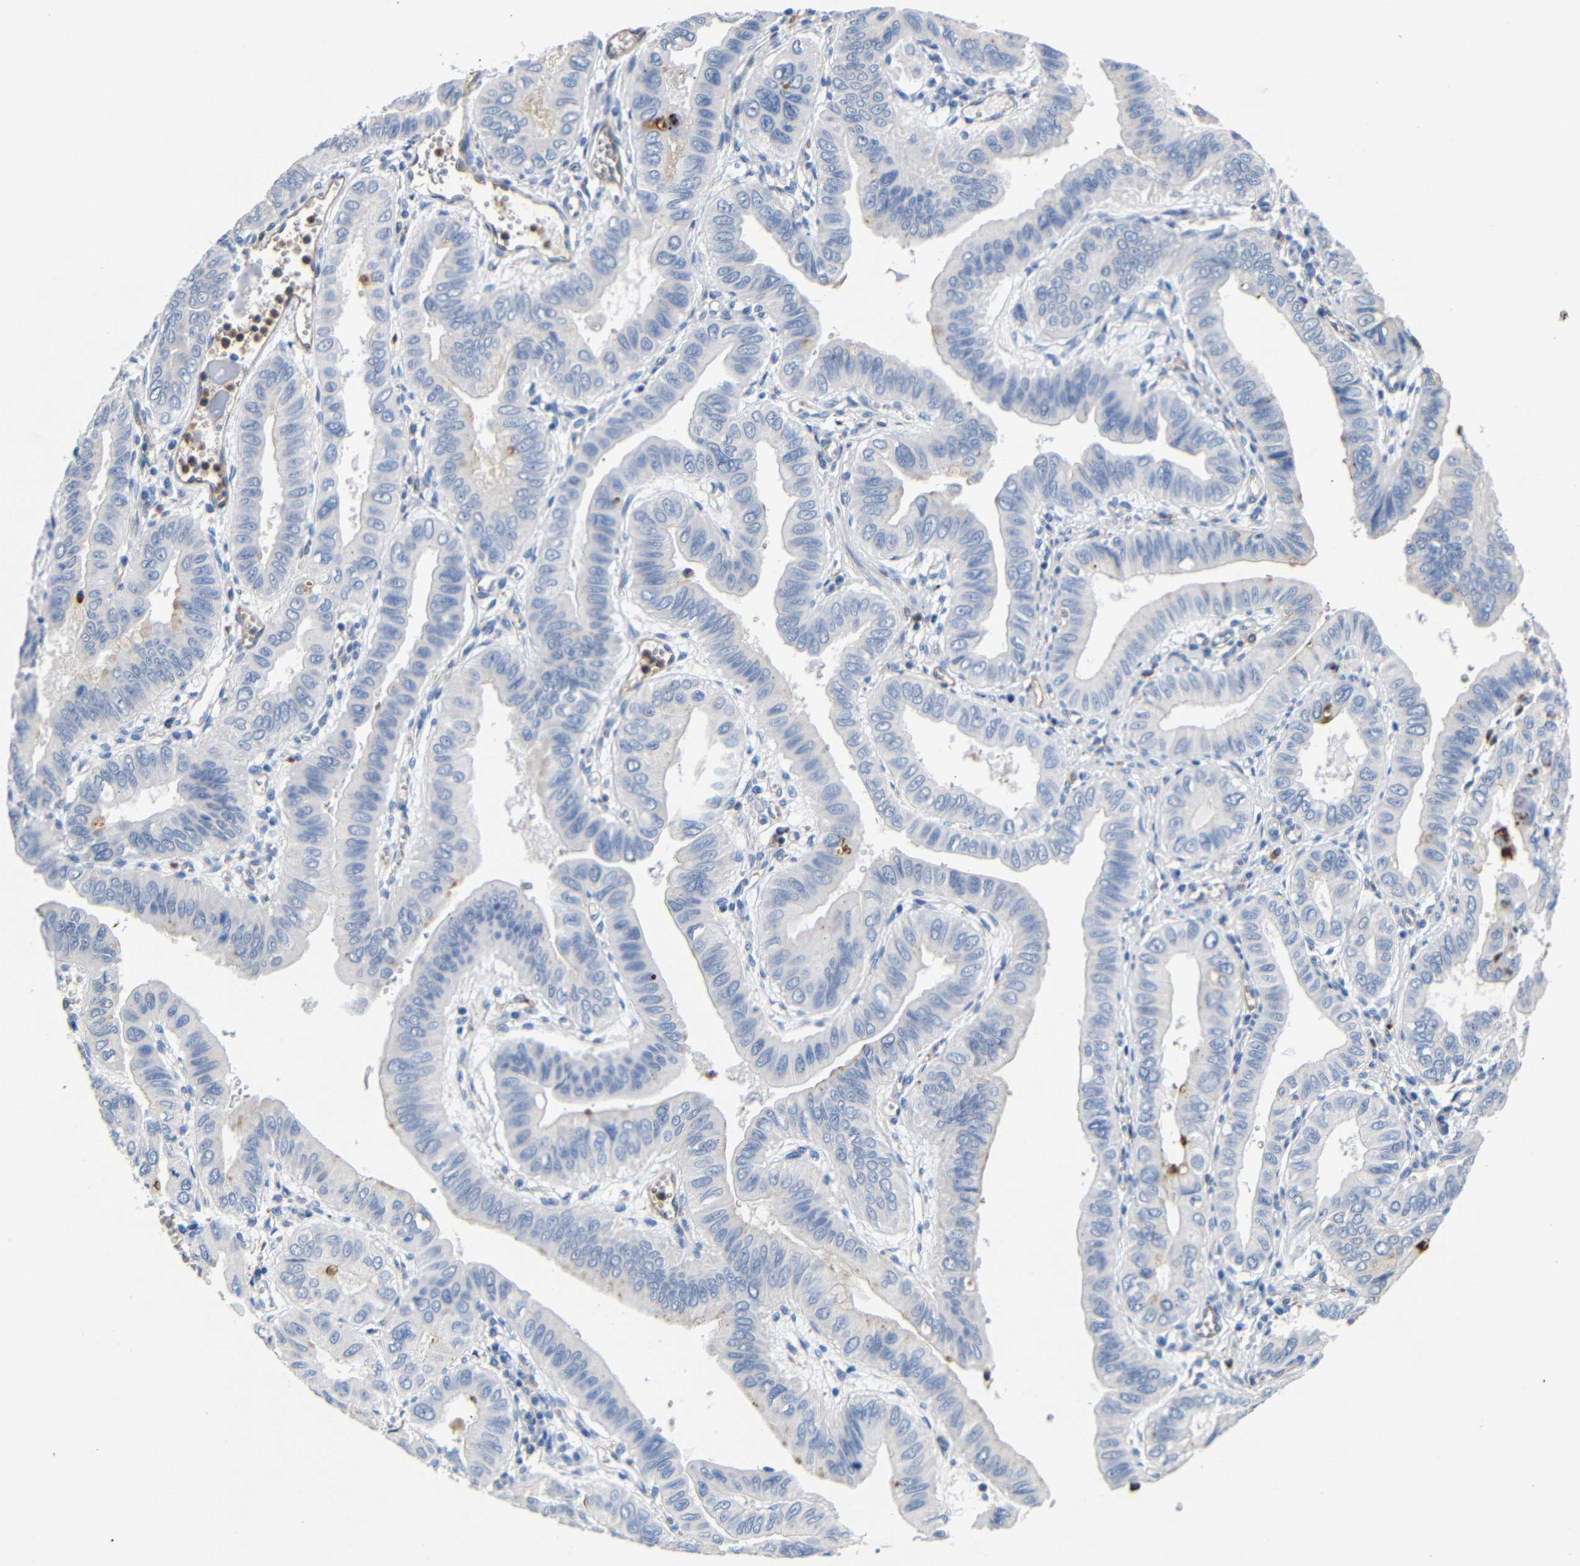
{"staining": {"intensity": "negative", "quantity": "none", "location": "none"}, "tissue": "pancreatic cancer", "cell_type": "Tumor cells", "image_type": "cancer", "snomed": [{"axis": "morphology", "description": "Normal tissue, NOS"}, {"axis": "topography", "description": "Lymph node"}], "caption": "This photomicrograph is of pancreatic cancer stained with IHC to label a protein in brown with the nuclei are counter-stained blue. There is no staining in tumor cells.", "gene": "SDCBP", "patient": {"sex": "male", "age": 50}}